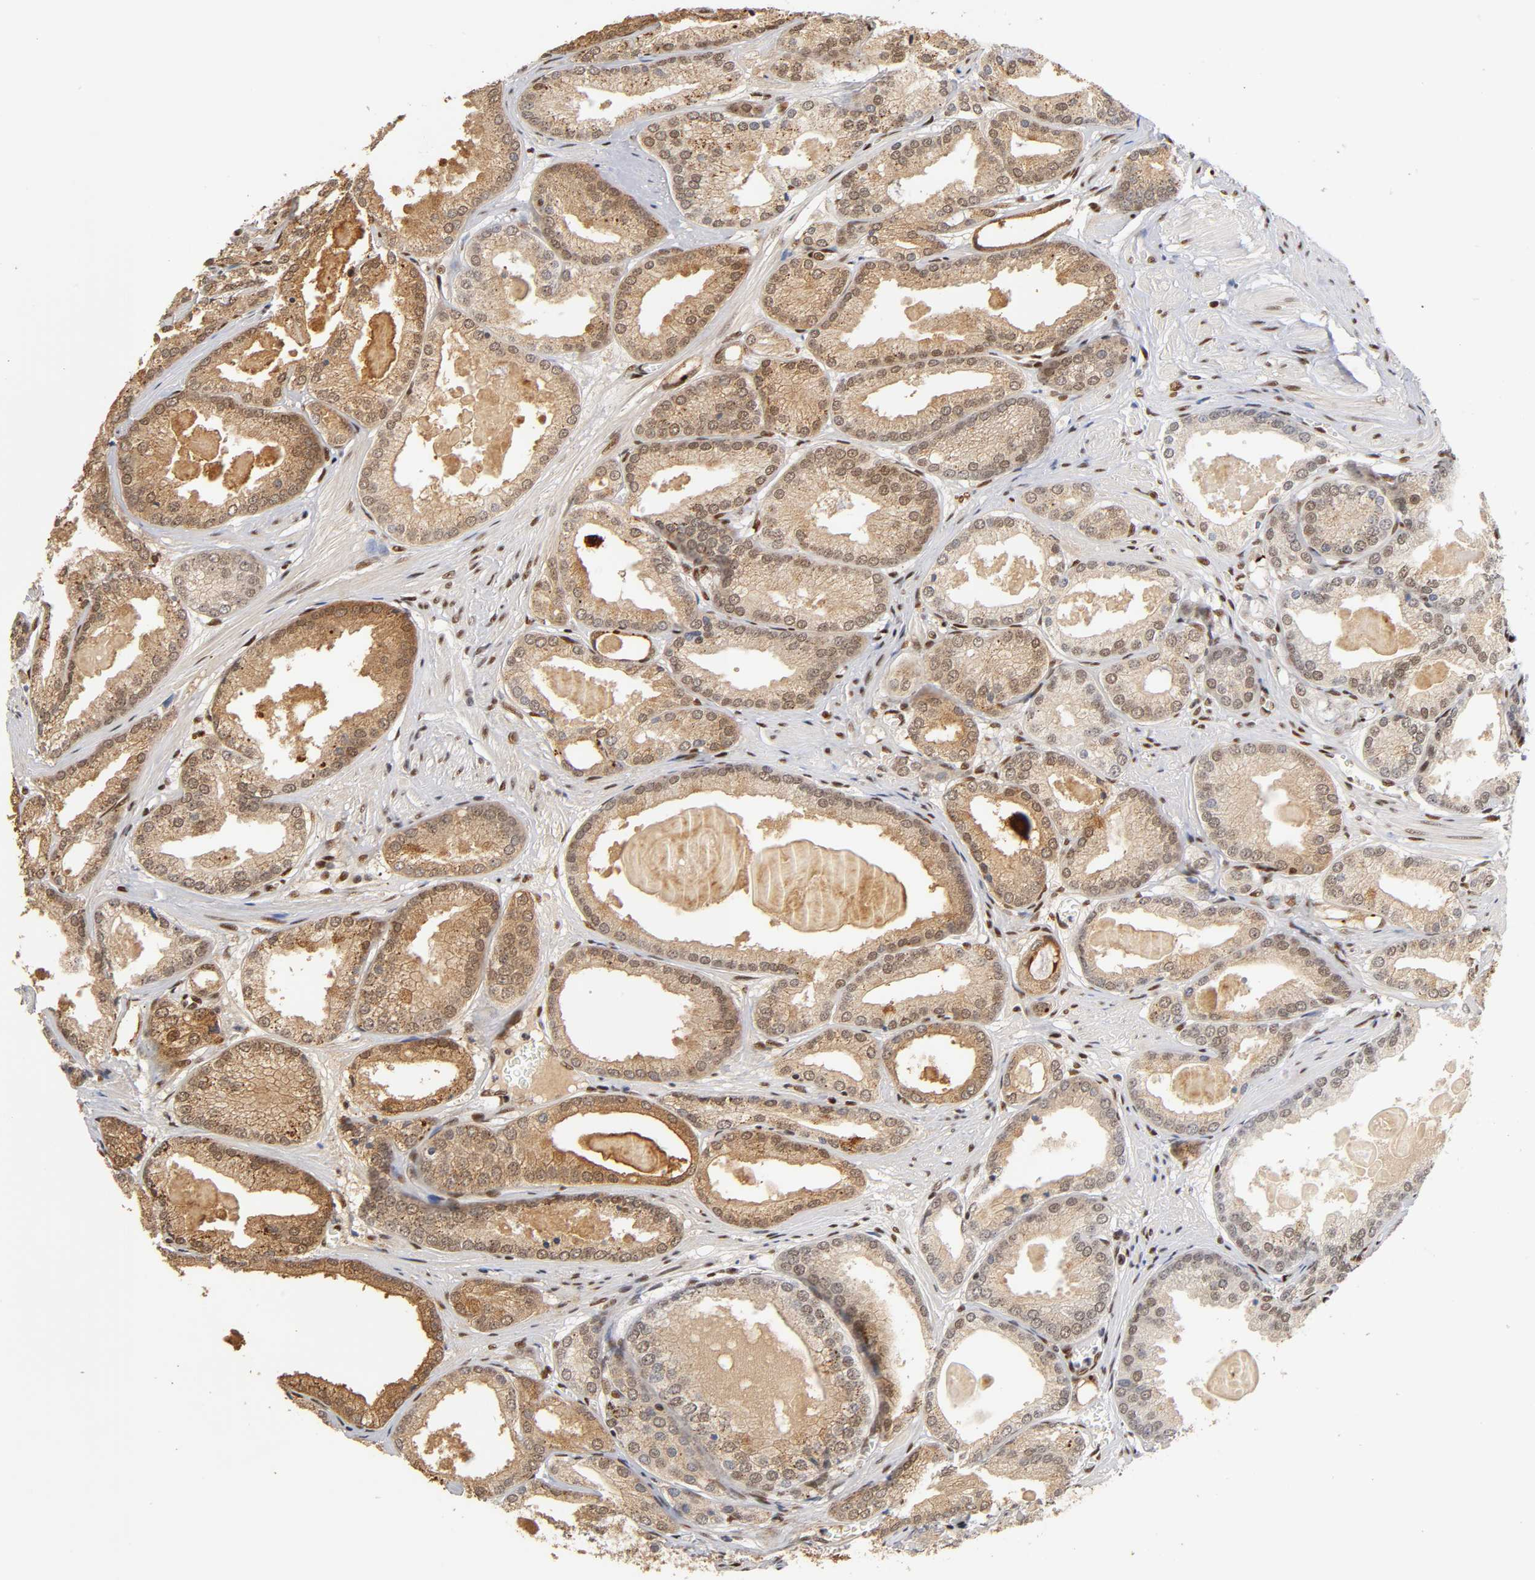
{"staining": {"intensity": "strong", "quantity": ">75%", "location": "cytoplasmic/membranous"}, "tissue": "prostate cancer", "cell_type": "Tumor cells", "image_type": "cancer", "snomed": [{"axis": "morphology", "description": "Adenocarcinoma, High grade"}, {"axis": "topography", "description": "Prostate"}], "caption": "Protein analysis of high-grade adenocarcinoma (prostate) tissue exhibits strong cytoplasmic/membranous positivity in about >75% of tumor cells. (brown staining indicates protein expression, while blue staining denotes nuclei).", "gene": "NR3C1", "patient": {"sex": "male", "age": 61}}